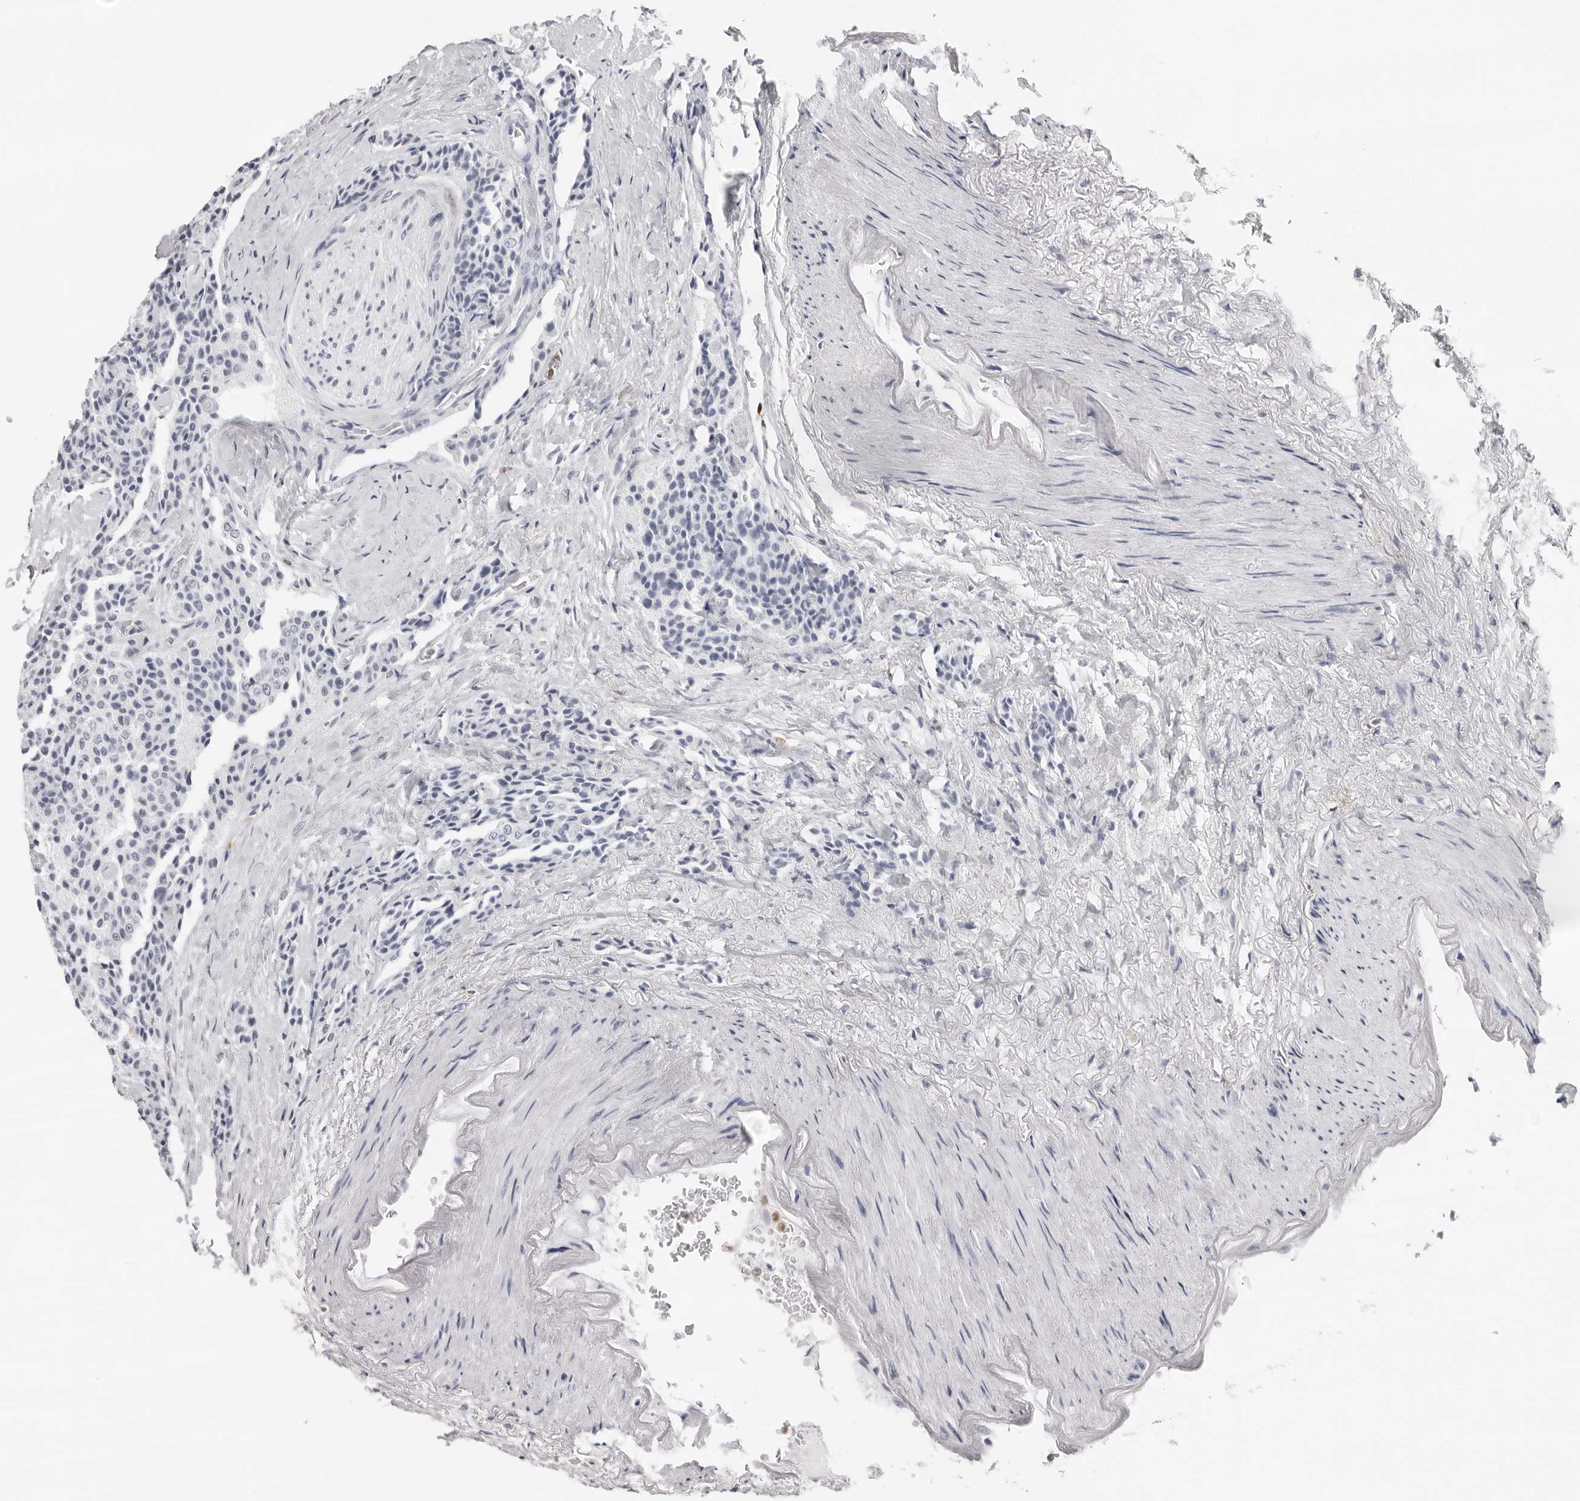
{"staining": {"intensity": "negative", "quantity": "none", "location": "none"}, "tissue": "carcinoid", "cell_type": "Tumor cells", "image_type": "cancer", "snomed": [{"axis": "morphology", "description": "Carcinoid, malignant, NOS"}, {"axis": "topography", "description": "Colon"}], "caption": "An immunohistochemistry (IHC) image of carcinoid (malignant) is shown. There is no staining in tumor cells of carcinoid (malignant).", "gene": "FMNL1", "patient": {"sex": "female", "age": 61}}